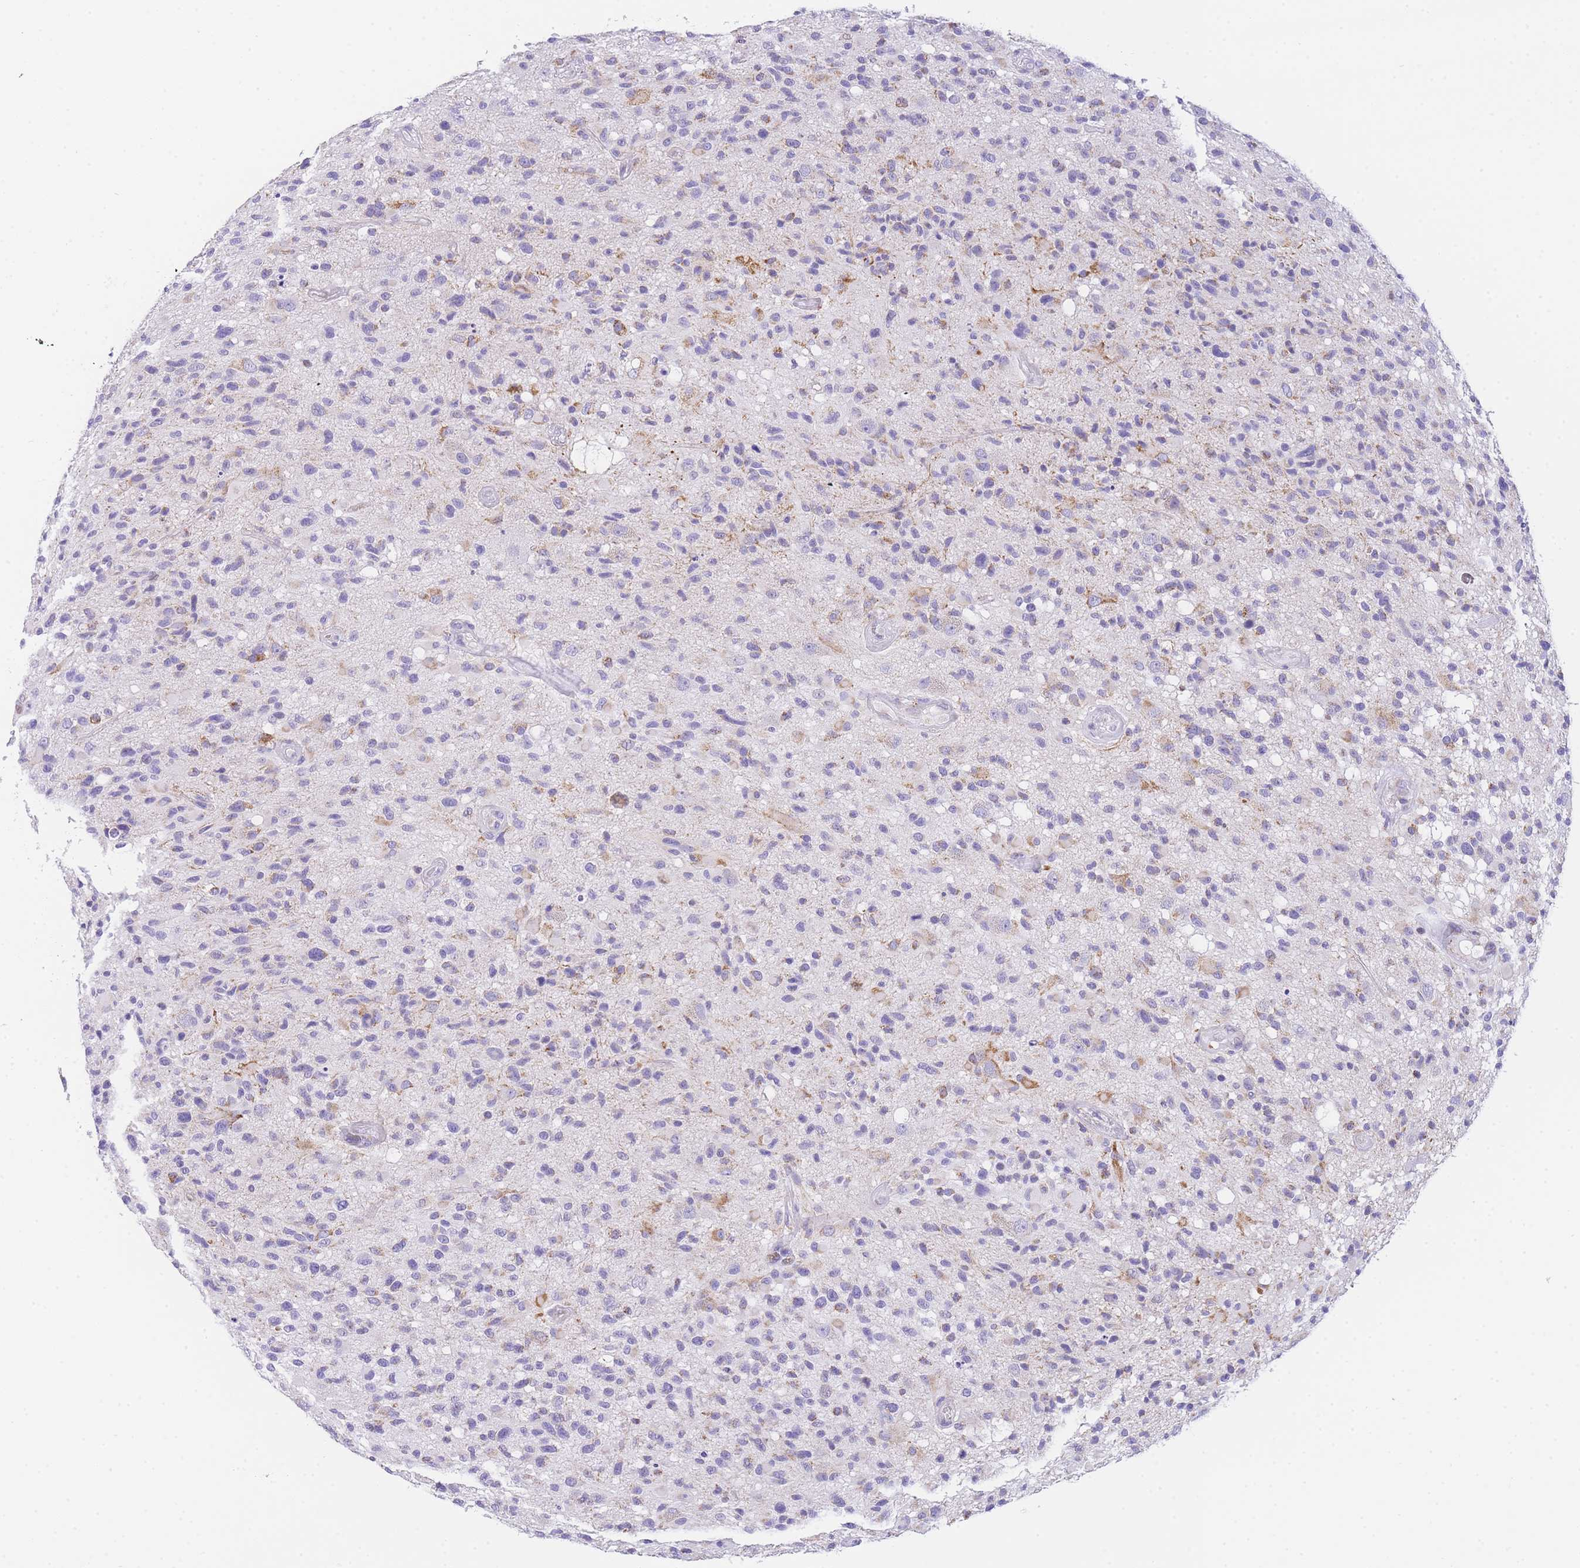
{"staining": {"intensity": "negative", "quantity": "none", "location": "none"}, "tissue": "glioma", "cell_type": "Tumor cells", "image_type": "cancer", "snomed": [{"axis": "morphology", "description": "Glioma, malignant, High grade"}, {"axis": "morphology", "description": "Glioblastoma, NOS"}, {"axis": "topography", "description": "Brain"}], "caption": "IHC photomicrograph of glioma stained for a protein (brown), which shows no staining in tumor cells.", "gene": "NKD2", "patient": {"sex": "male", "age": 60}}